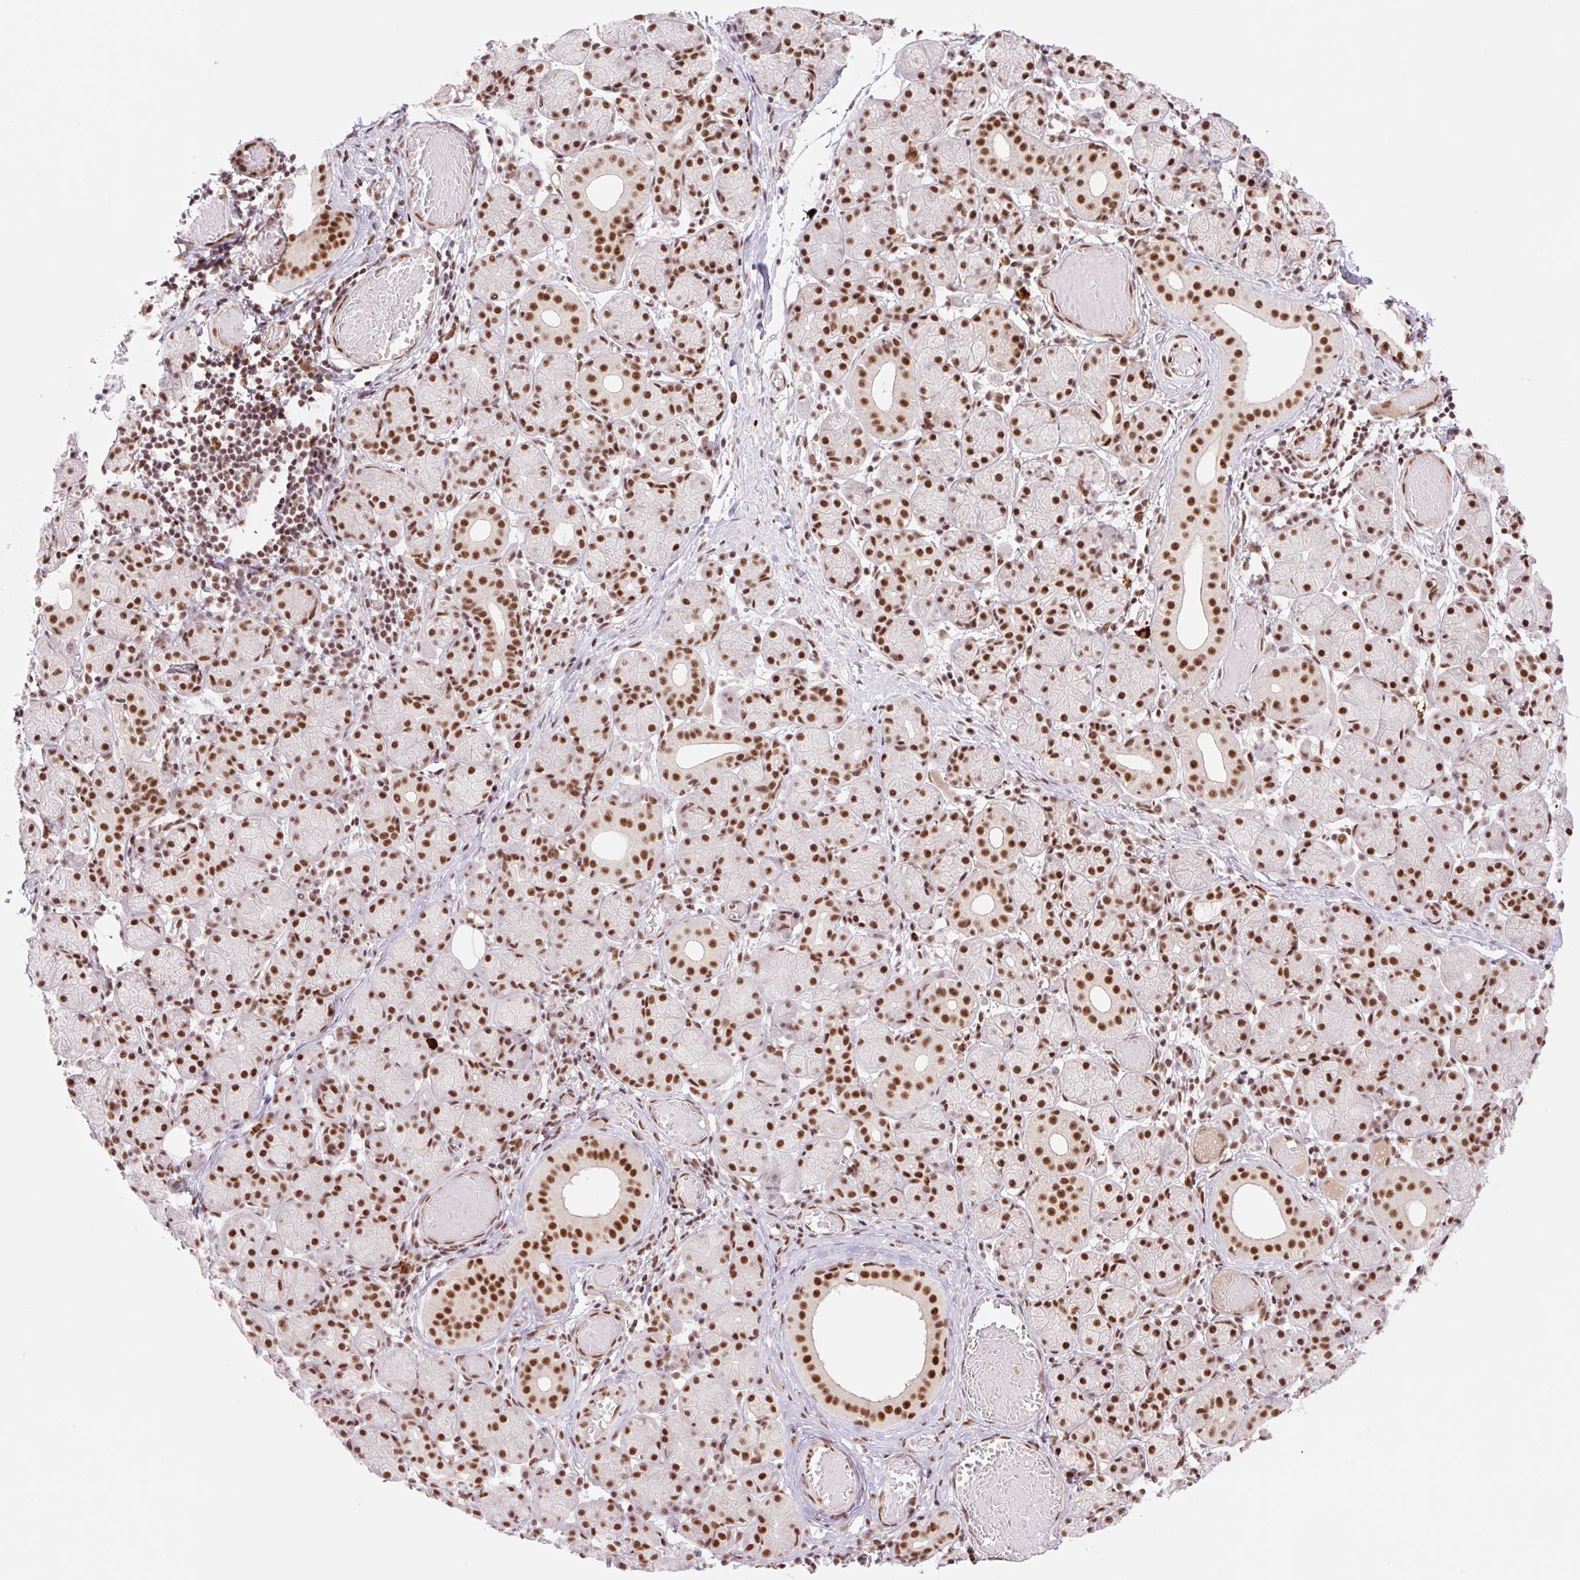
{"staining": {"intensity": "strong", "quantity": ">75%", "location": "nuclear"}, "tissue": "salivary gland", "cell_type": "Glandular cells", "image_type": "normal", "snomed": [{"axis": "morphology", "description": "Normal tissue, NOS"}, {"axis": "topography", "description": "Salivary gland"}], "caption": "Immunohistochemistry (IHC) micrograph of unremarkable salivary gland: human salivary gland stained using immunohistochemistry (IHC) demonstrates high levels of strong protein expression localized specifically in the nuclear of glandular cells, appearing as a nuclear brown color.", "gene": "PRDM11", "patient": {"sex": "female", "age": 24}}